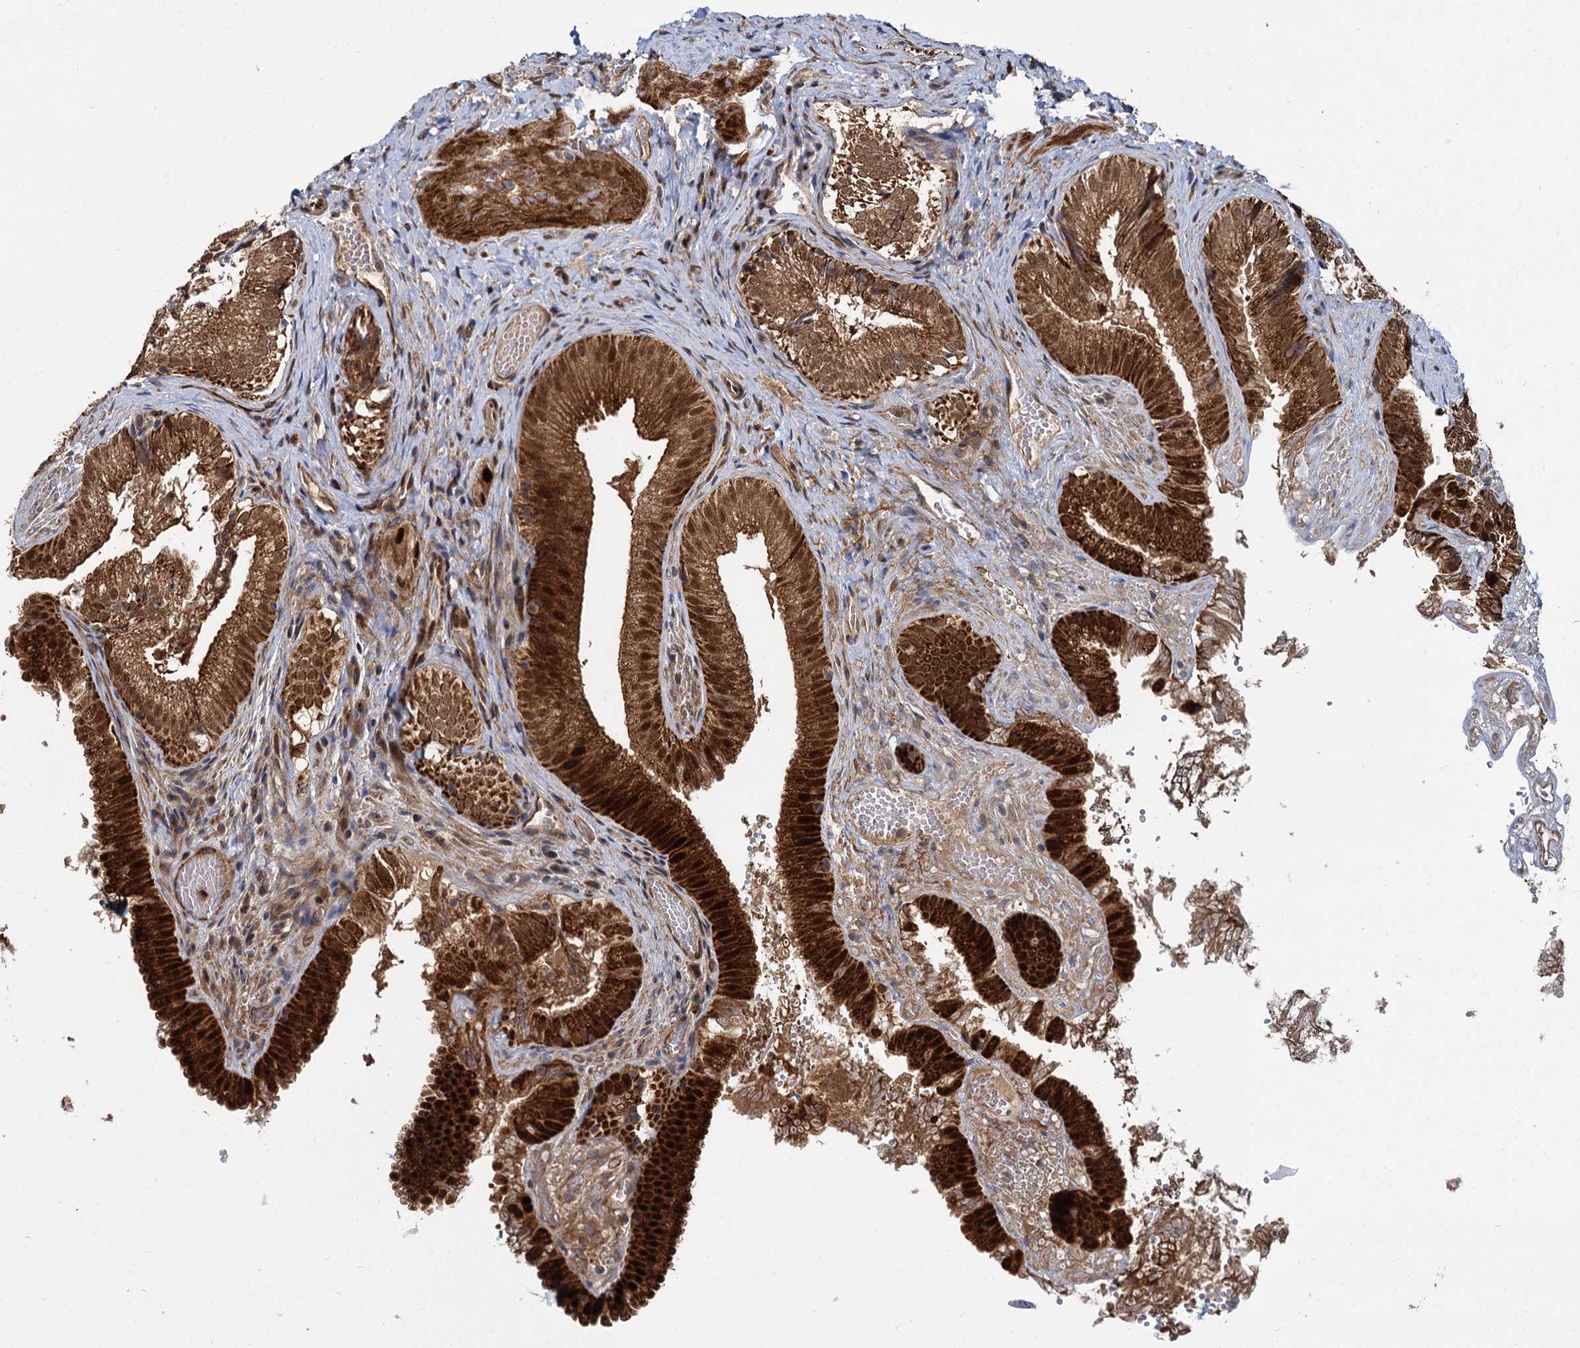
{"staining": {"intensity": "strong", "quantity": ">75%", "location": "cytoplasmic/membranous,nuclear"}, "tissue": "gallbladder", "cell_type": "Glandular cells", "image_type": "normal", "snomed": [{"axis": "morphology", "description": "Normal tissue, NOS"}, {"axis": "topography", "description": "Gallbladder"}], "caption": "Gallbladder stained with a brown dye reveals strong cytoplasmic/membranous,nuclear positive positivity in approximately >75% of glandular cells.", "gene": "GAL3ST4", "patient": {"sex": "female", "age": 30}}